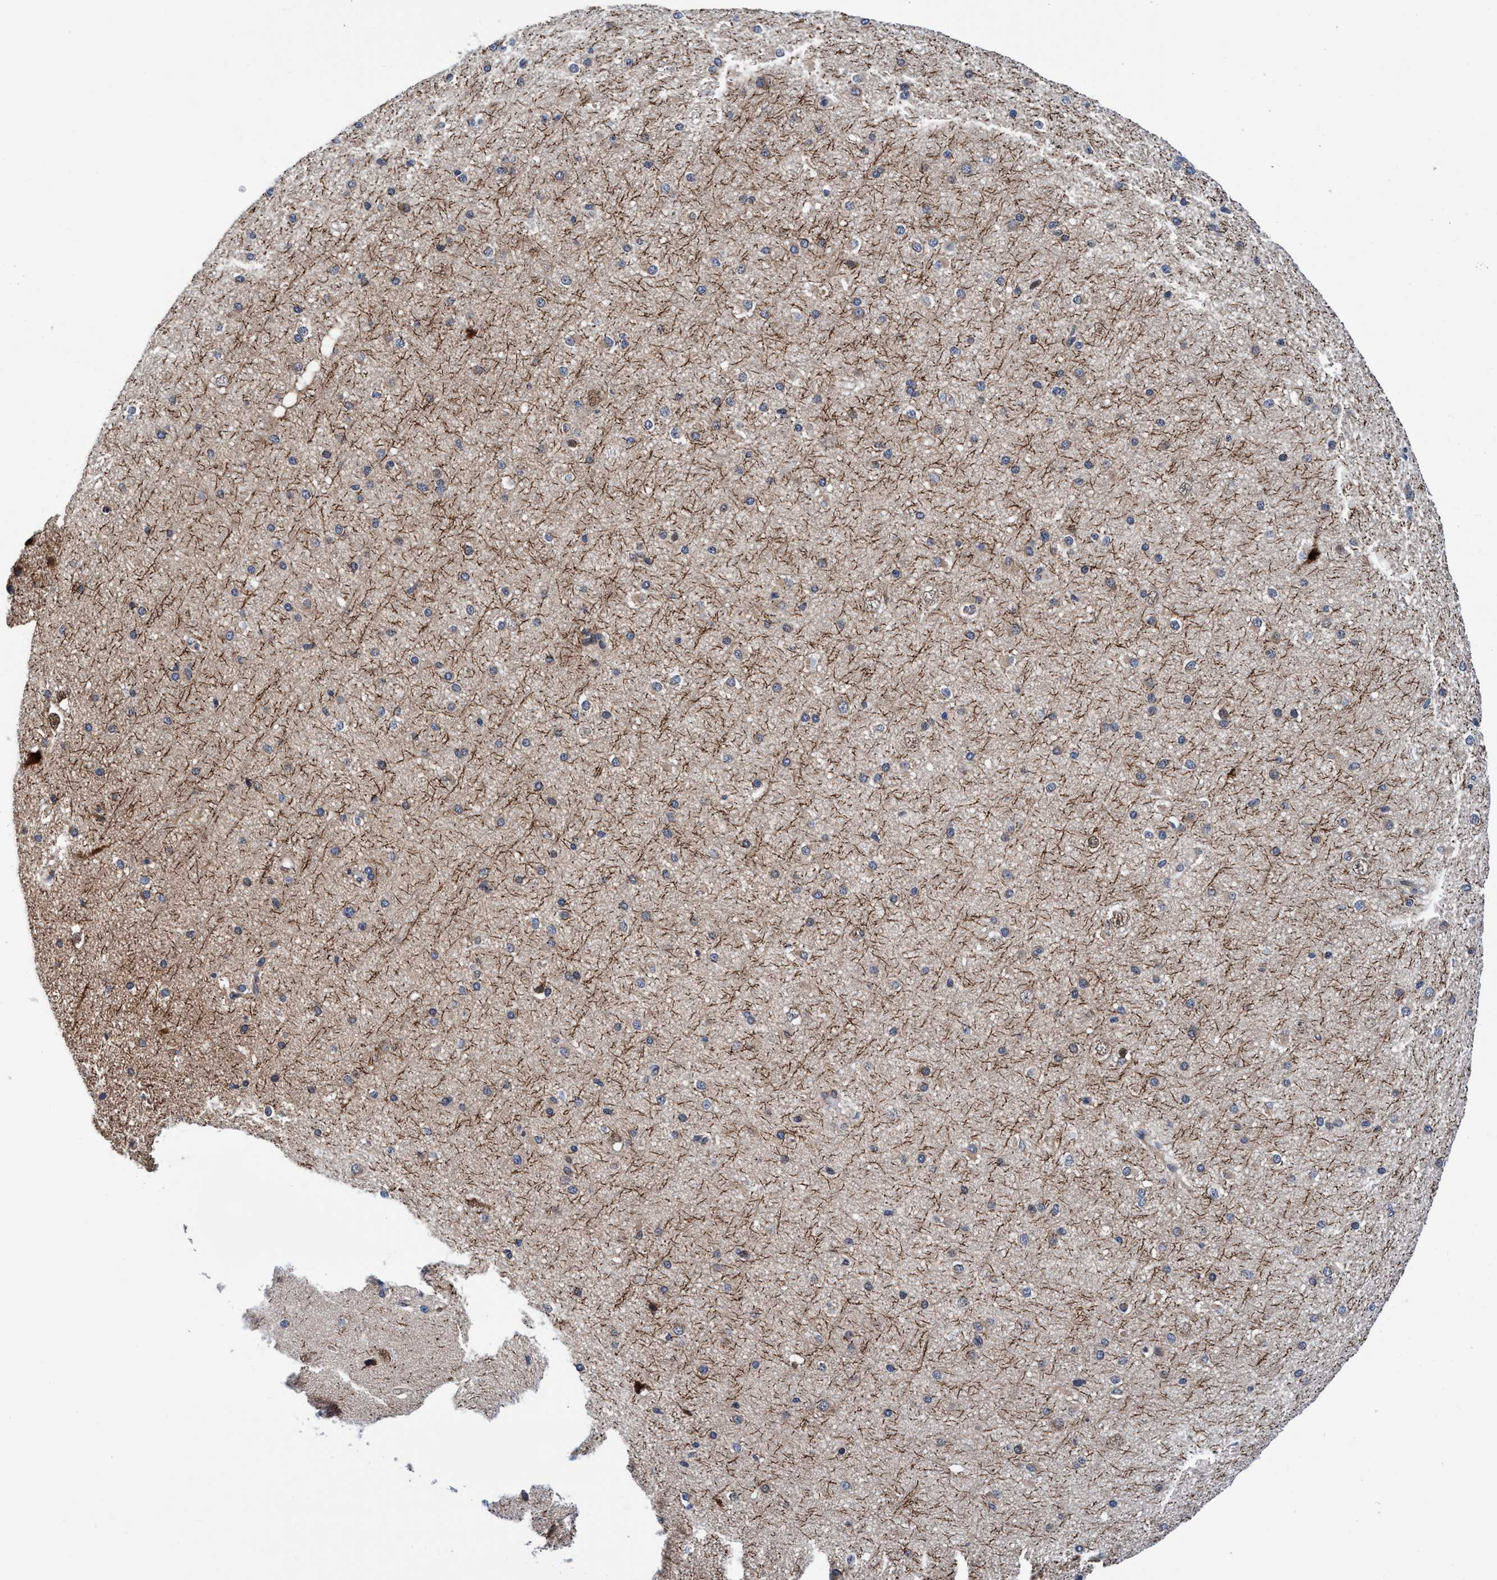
{"staining": {"intensity": "negative", "quantity": "none", "location": "none"}, "tissue": "cerebral cortex", "cell_type": "Endothelial cells", "image_type": "normal", "snomed": [{"axis": "morphology", "description": "Normal tissue, NOS"}, {"axis": "morphology", "description": "Developmental malformation"}, {"axis": "topography", "description": "Cerebral cortex"}], "caption": "This micrograph is of normal cerebral cortex stained with IHC to label a protein in brown with the nuclei are counter-stained blue. There is no staining in endothelial cells. Nuclei are stained in blue.", "gene": "AGAP2", "patient": {"sex": "female", "age": 30}}